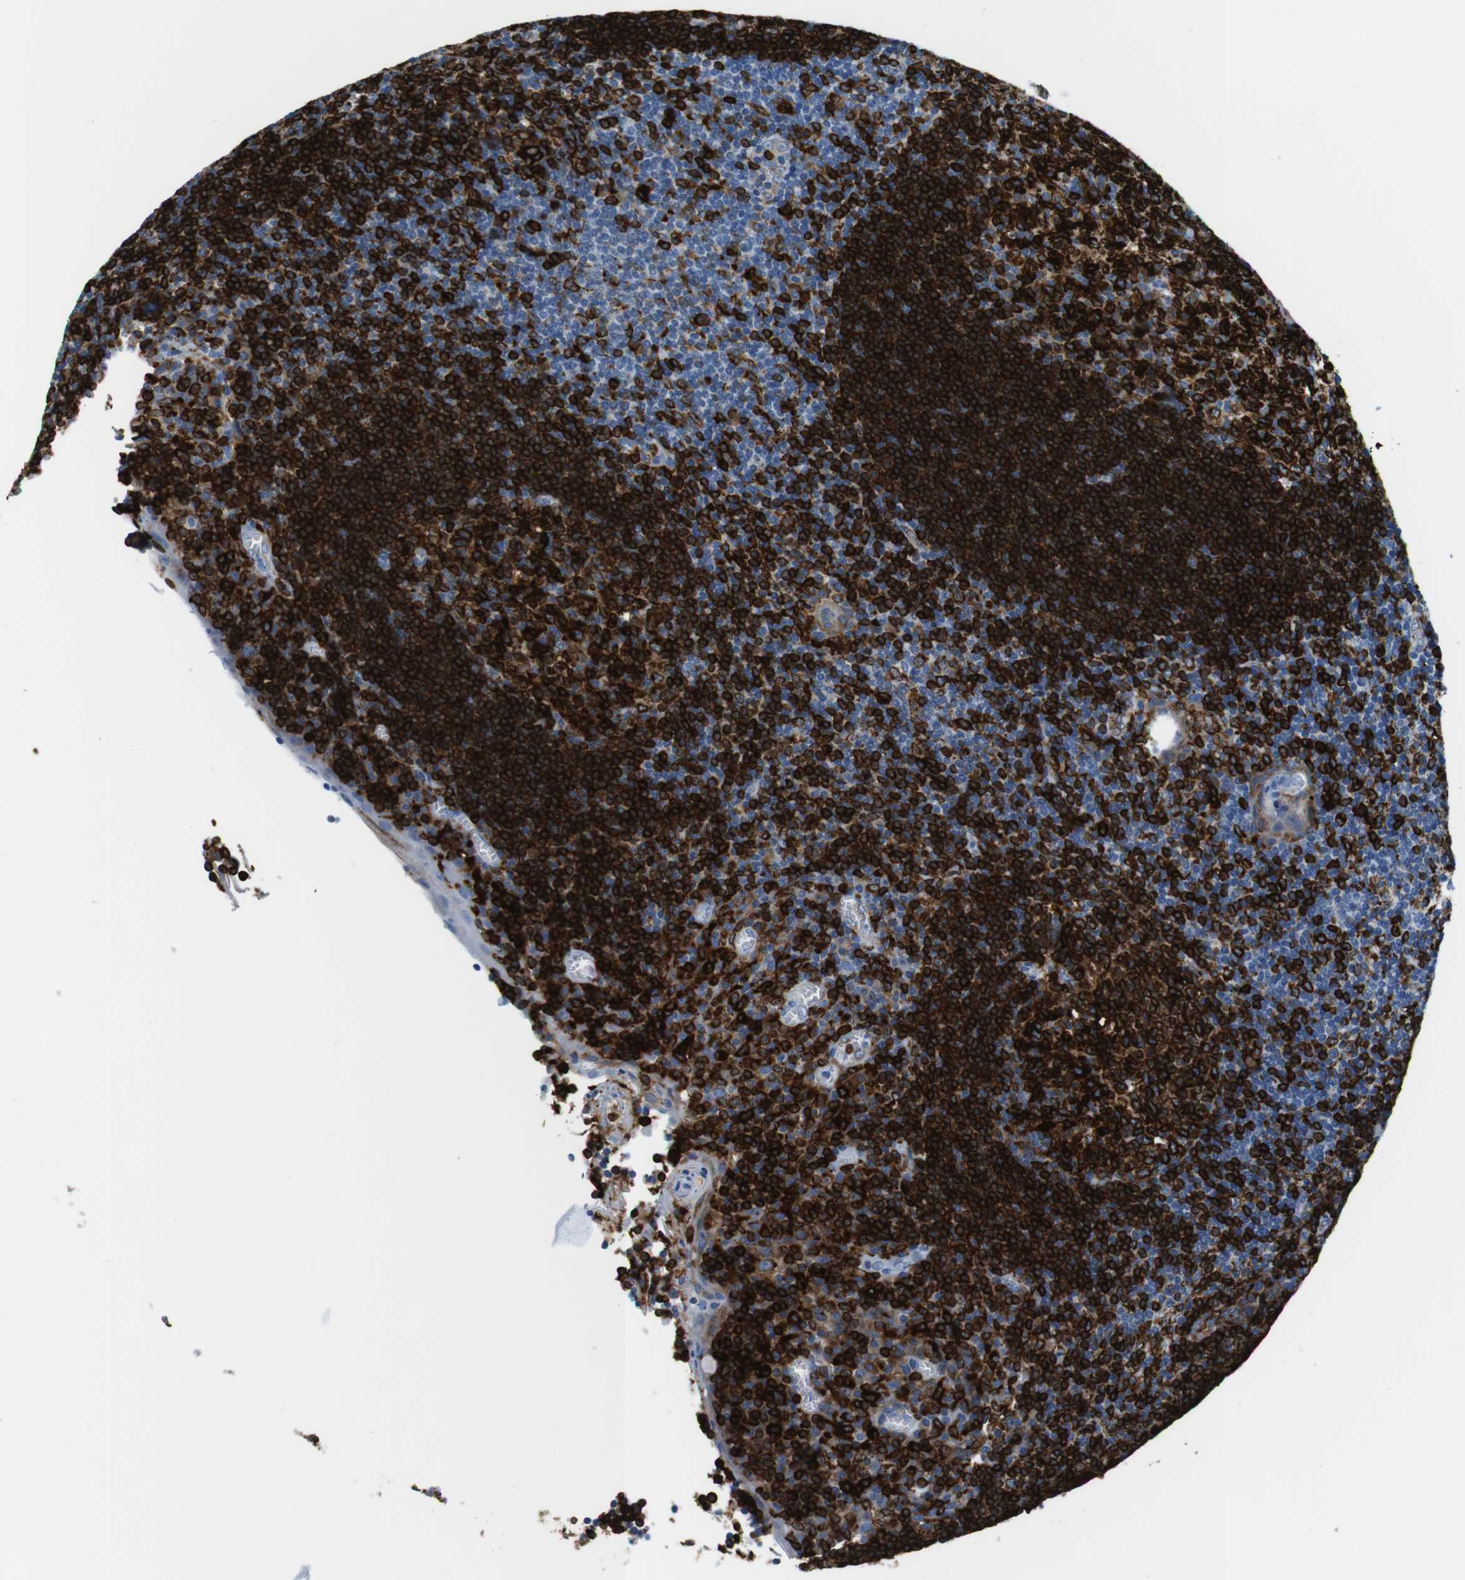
{"staining": {"intensity": "strong", "quantity": ">75%", "location": "cytoplasmic/membranous"}, "tissue": "tonsil", "cell_type": "Germinal center cells", "image_type": "normal", "snomed": [{"axis": "morphology", "description": "Normal tissue, NOS"}, {"axis": "topography", "description": "Tonsil"}], "caption": "Protein staining of normal tonsil demonstrates strong cytoplasmic/membranous expression in approximately >75% of germinal center cells. Immunohistochemistry (ihc) stains the protein in brown and the nuclei are stained blue.", "gene": "CIITA", "patient": {"sex": "male", "age": 37}}